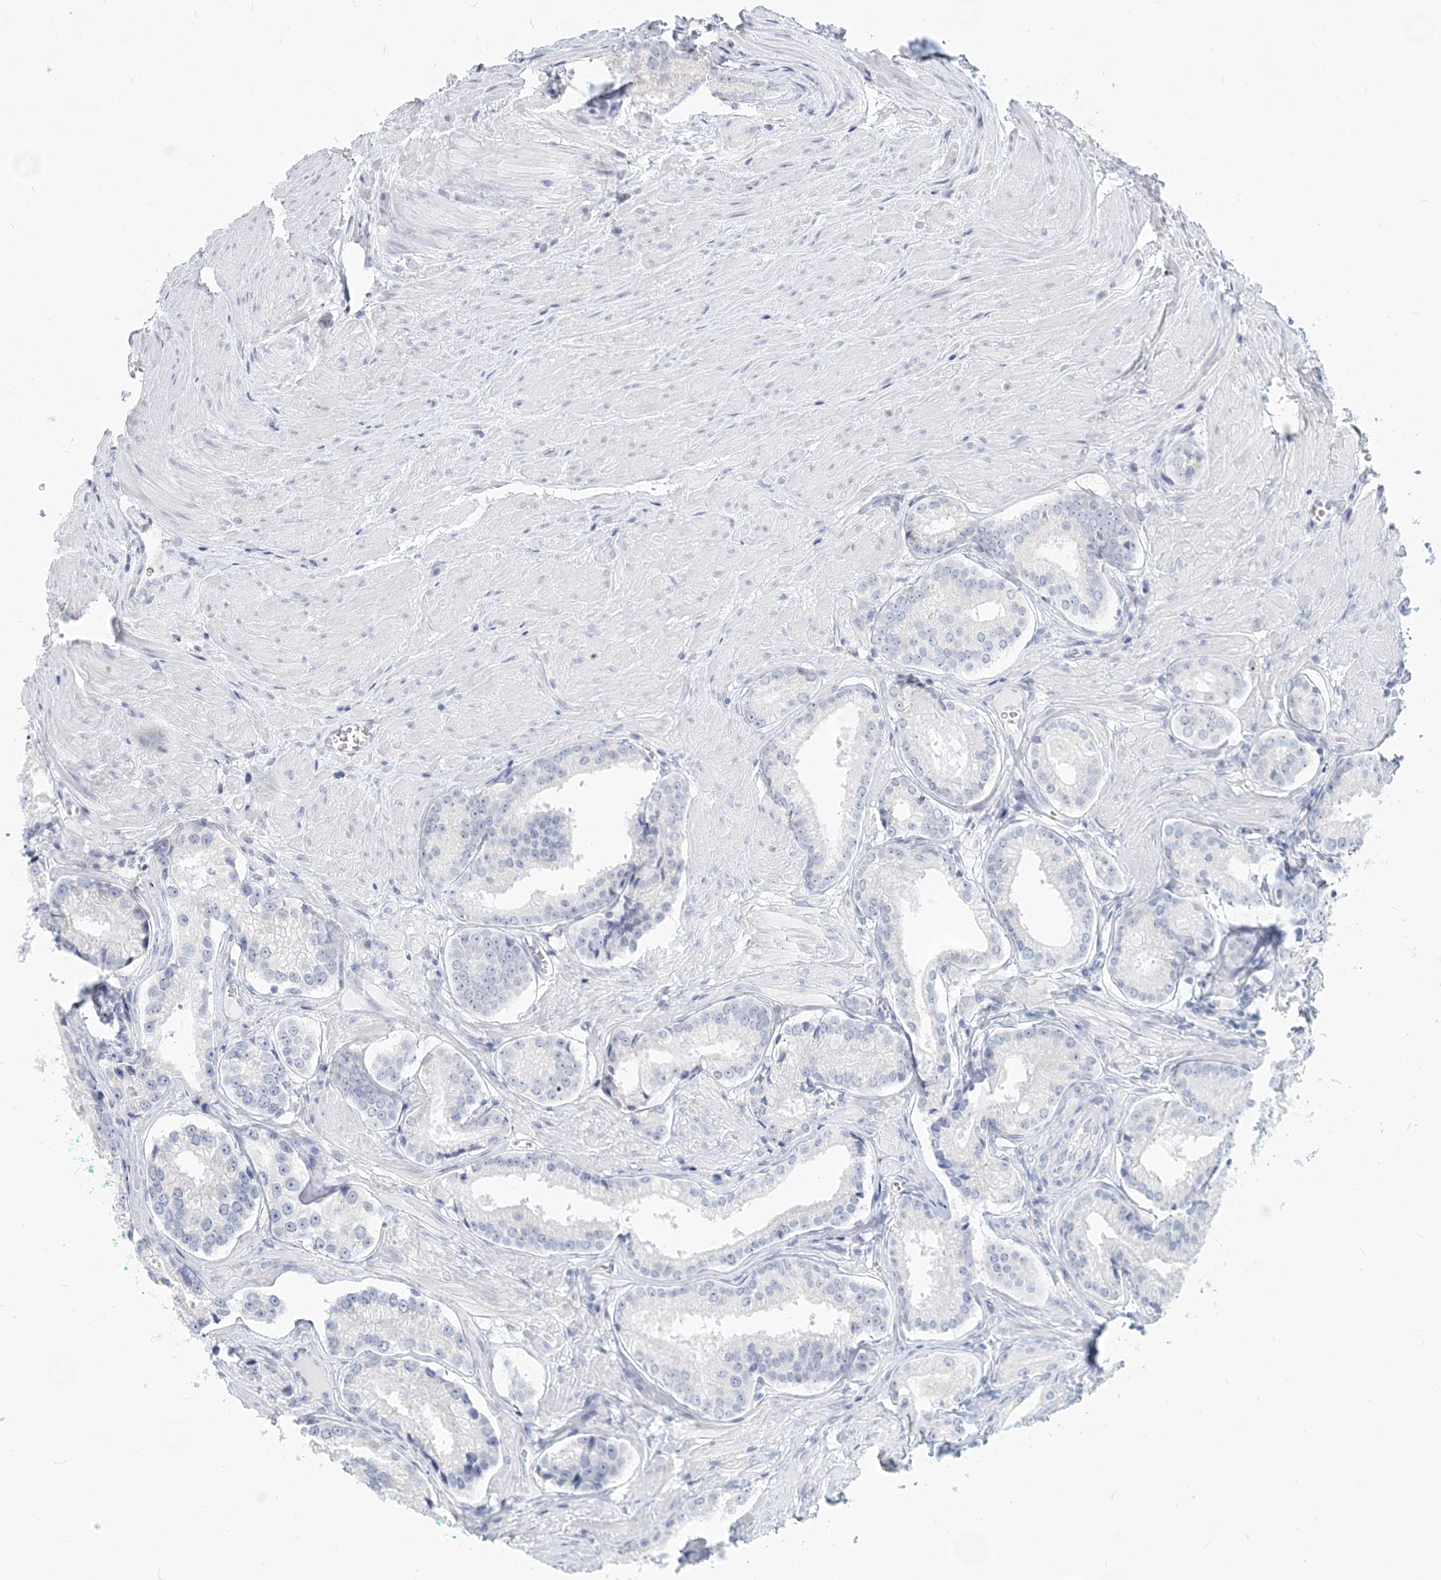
{"staining": {"intensity": "negative", "quantity": "none", "location": "none"}, "tissue": "prostate cancer", "cell_type": "Tumor cells", "image_type": "cancer", "snomed": [{"axis": "morphology", "description": "Adenocarcinoma, Low grade"}, {"axis": "topography", "description": "Prostate"}], "caption": "An immunohistochemistry (IHC) photomicrograph of prostate low-grade adenocarcinoma is shown. There is no staining in tumor cells of prostate low-grade adenocarcinoma. Brightfield microscopy of immunohistochemistry (IHC) stained with DAB (brown) and hematoxylin (blue), captured at high magnification.", "gene": "CSN1S1", "patient": {"sex": "male", "age": 54}}